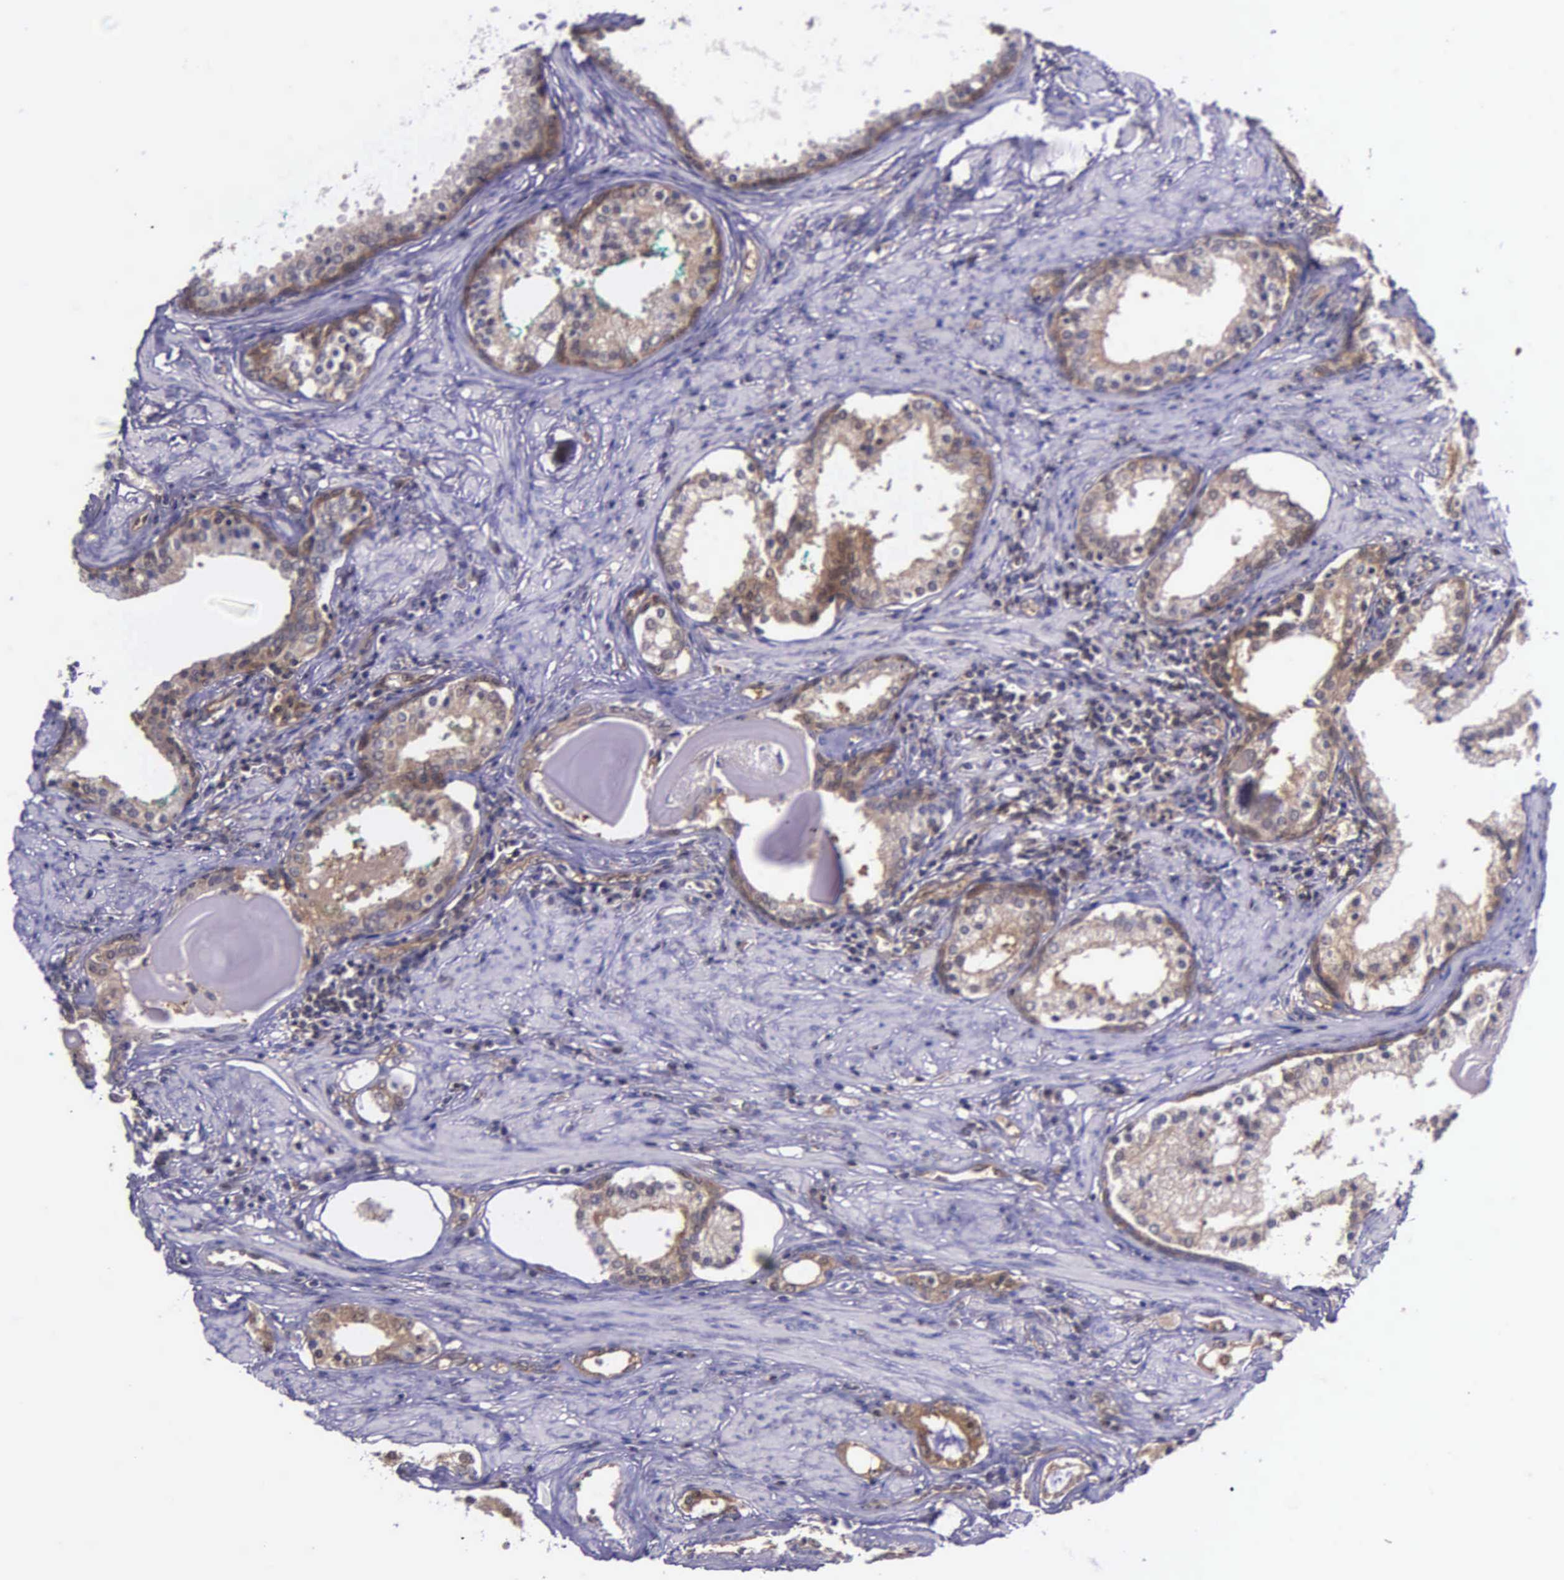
{"staining": {"intensity": "moderate", "quantity": ">75%", "location": "cytoplasmic/membranous"}, "tissue": "prostate cancer", "cell_type": "Tumor cells", "image_type": "cancer", "snomed": [{"axis": "morphology", "description": "Adenocarcinoma, Medium grade"}, {"axis": "topography", "description": "Prostate"}], "caption": "The image exhibits staining of prostate cancer (adenocarcinoma (medium-grade)), revealing moderate cytoplasmic/membranous protein positivity (brown color) within tumor cells.", "gene": "GMPR2", "patient": {"sex": "male", "age": 73}}